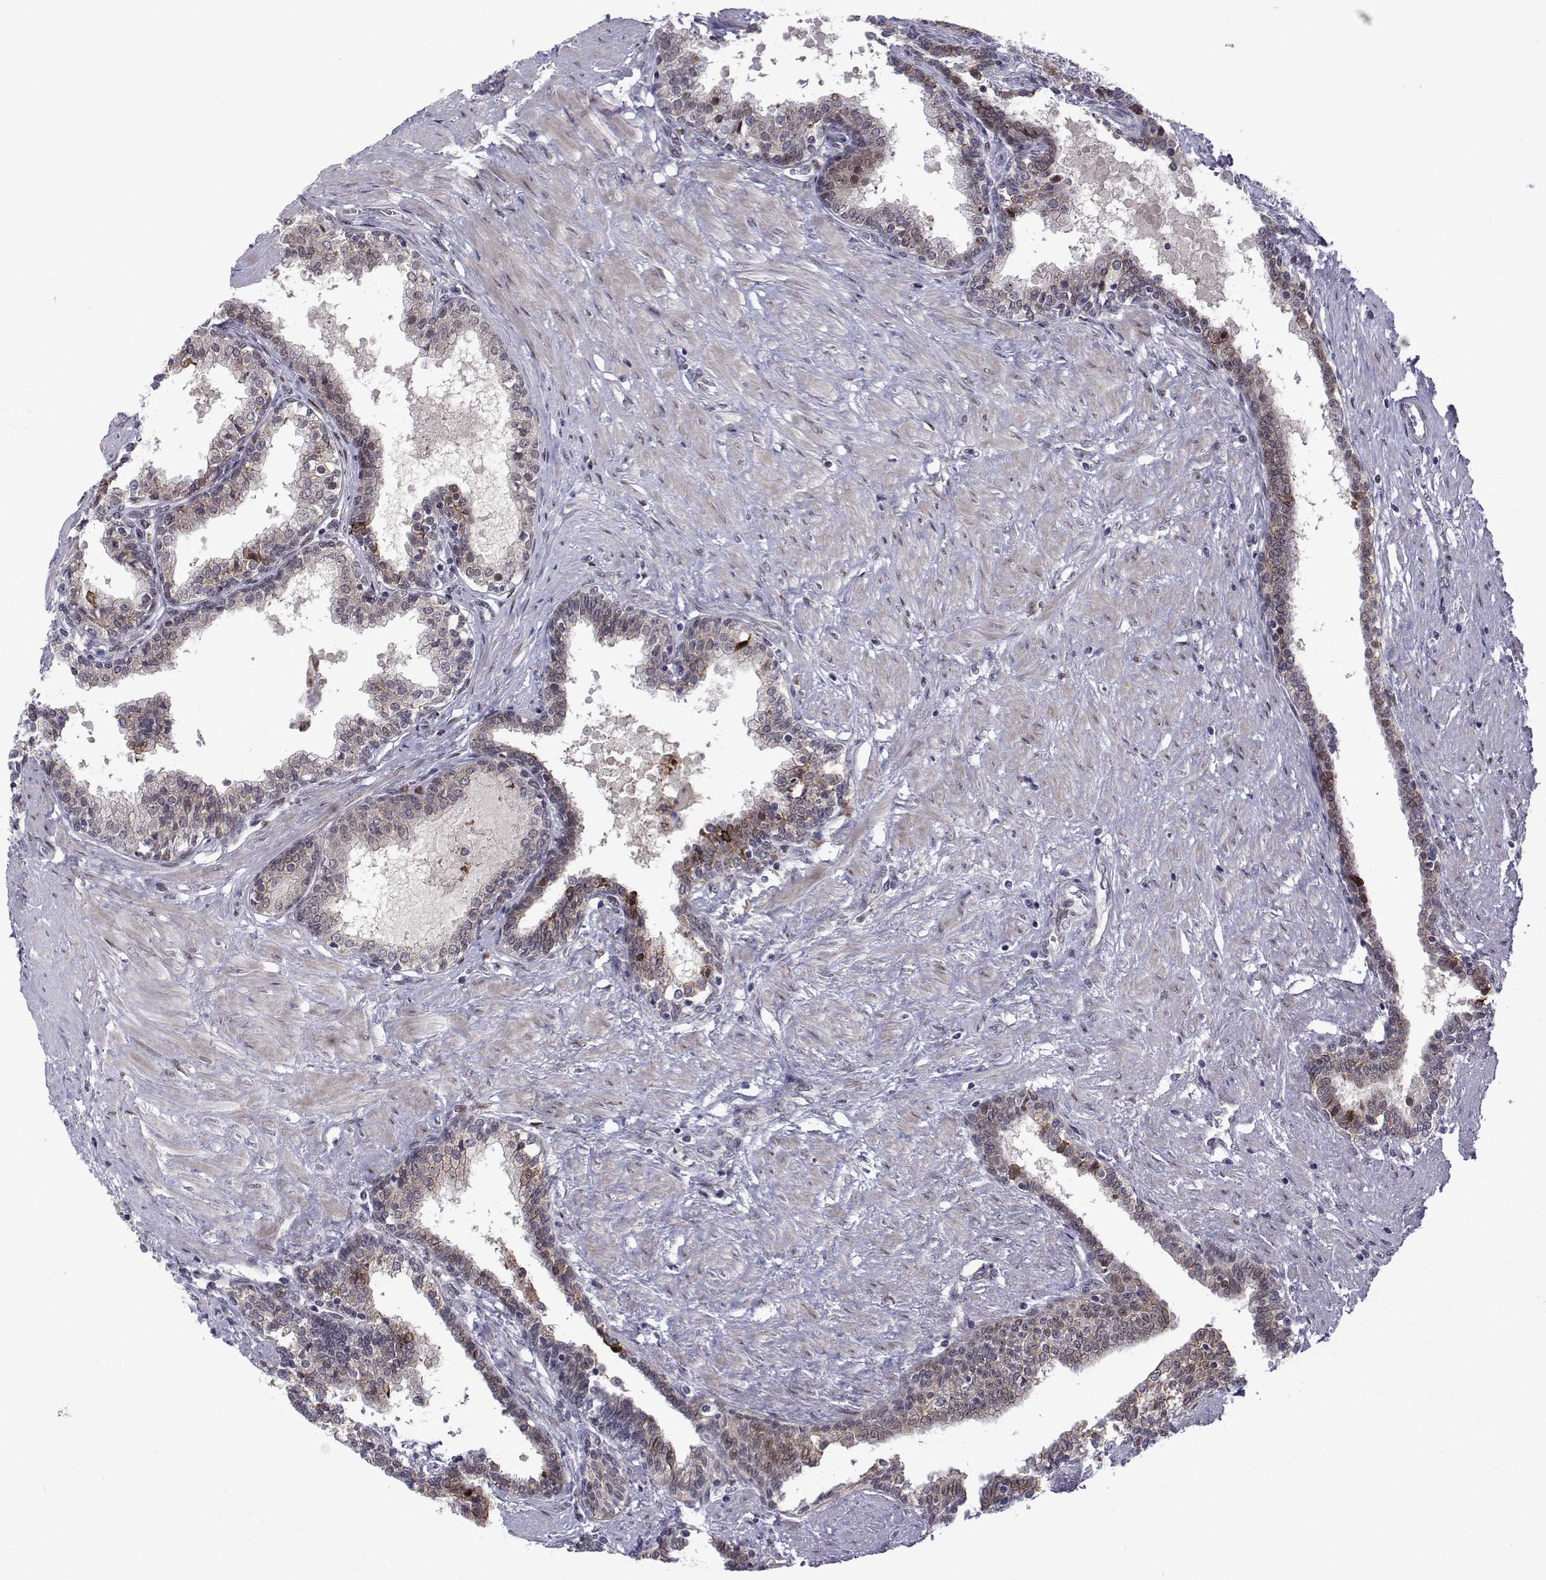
{"staining": {"intensity": "weak", "quantity": "25%-75%", "location": "cytoplasmic/membranous,nuclear"}, "tissue": "prostate", "cell_type": "Glandular cells", "image_type": "normal", "snomed": [{"axis": "morphology", "description": "Normal tissue, NOS"}, {"axis": "topography", "description": "Prostate"}], "caption": "The immunohistochemical stain labels weak cytoplasmic/membranous,nuclear staining in glandular cells of normal prostate. The protein is stained brown, and the nuclei are stained in blue (DAB (3,3'-diaminobenzidine) IHC with brightfield microscopy, high magnification).", "gene": "EFCAB3", "patient": {"sex": "male", "age": 55}}